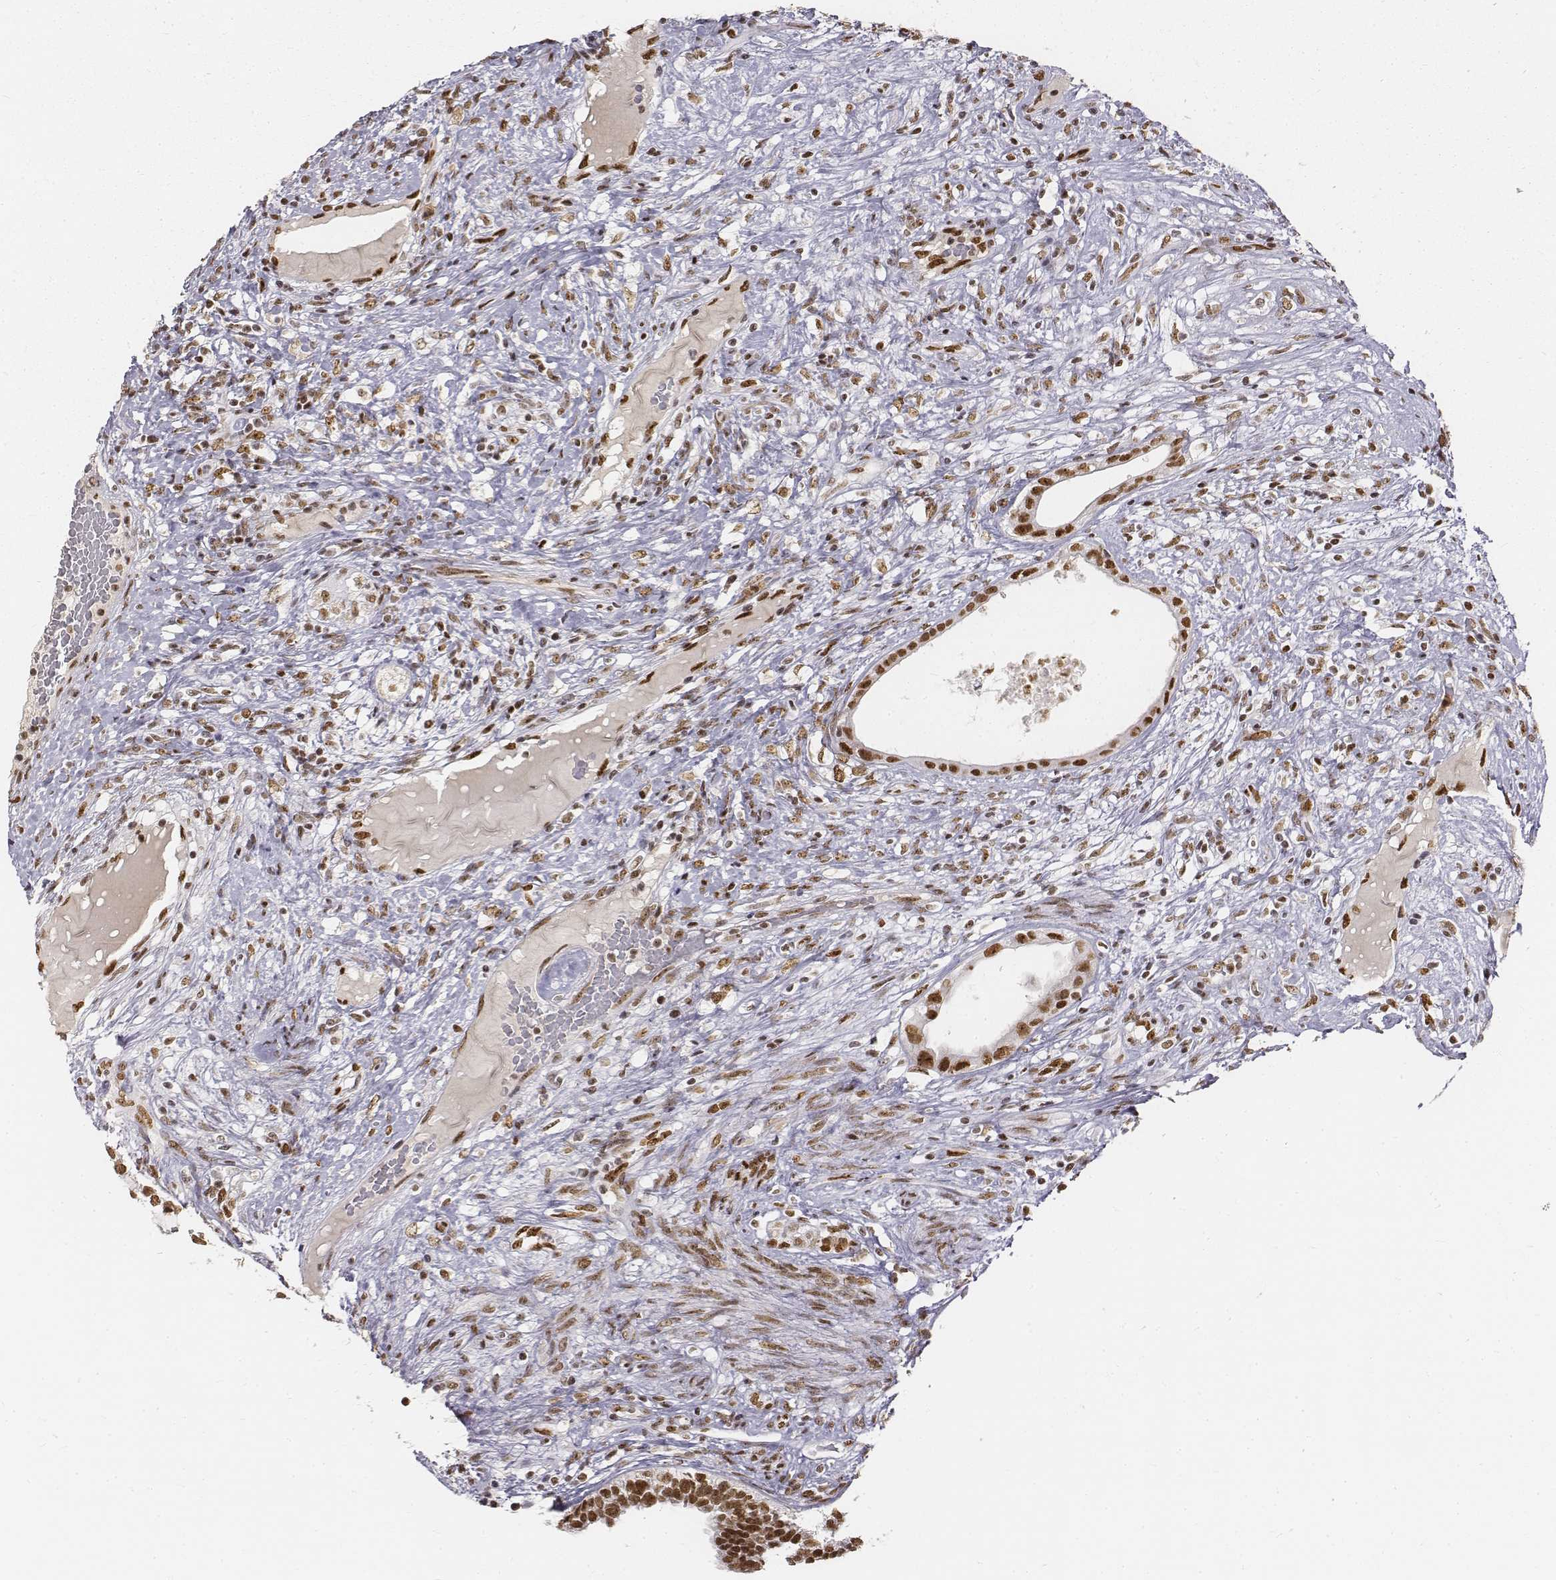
{"staining": {"intensity": "weak", "quantity": "25%-75%", "location": "nuclear"}, "tissue": "testis cancer", "cell_type": "Tumor cells", "image_type": "cancer", "snomed": [{"axis": "morphology", "description": "Seminoma, NOS"}, {"axis": "morphology", "description": "Carcinoma, Embryonal, NOS"}, {"axis": "topography", "description": "Testis"}], "caption": "Brown immunohistochemical staining in testis cancer displays weak nuclear positivity in about 25%-75% of tumor cells. Nuclei are stained in blue.", "gene": "PHF6", "patient": {"sex": "male", "age": 41}}